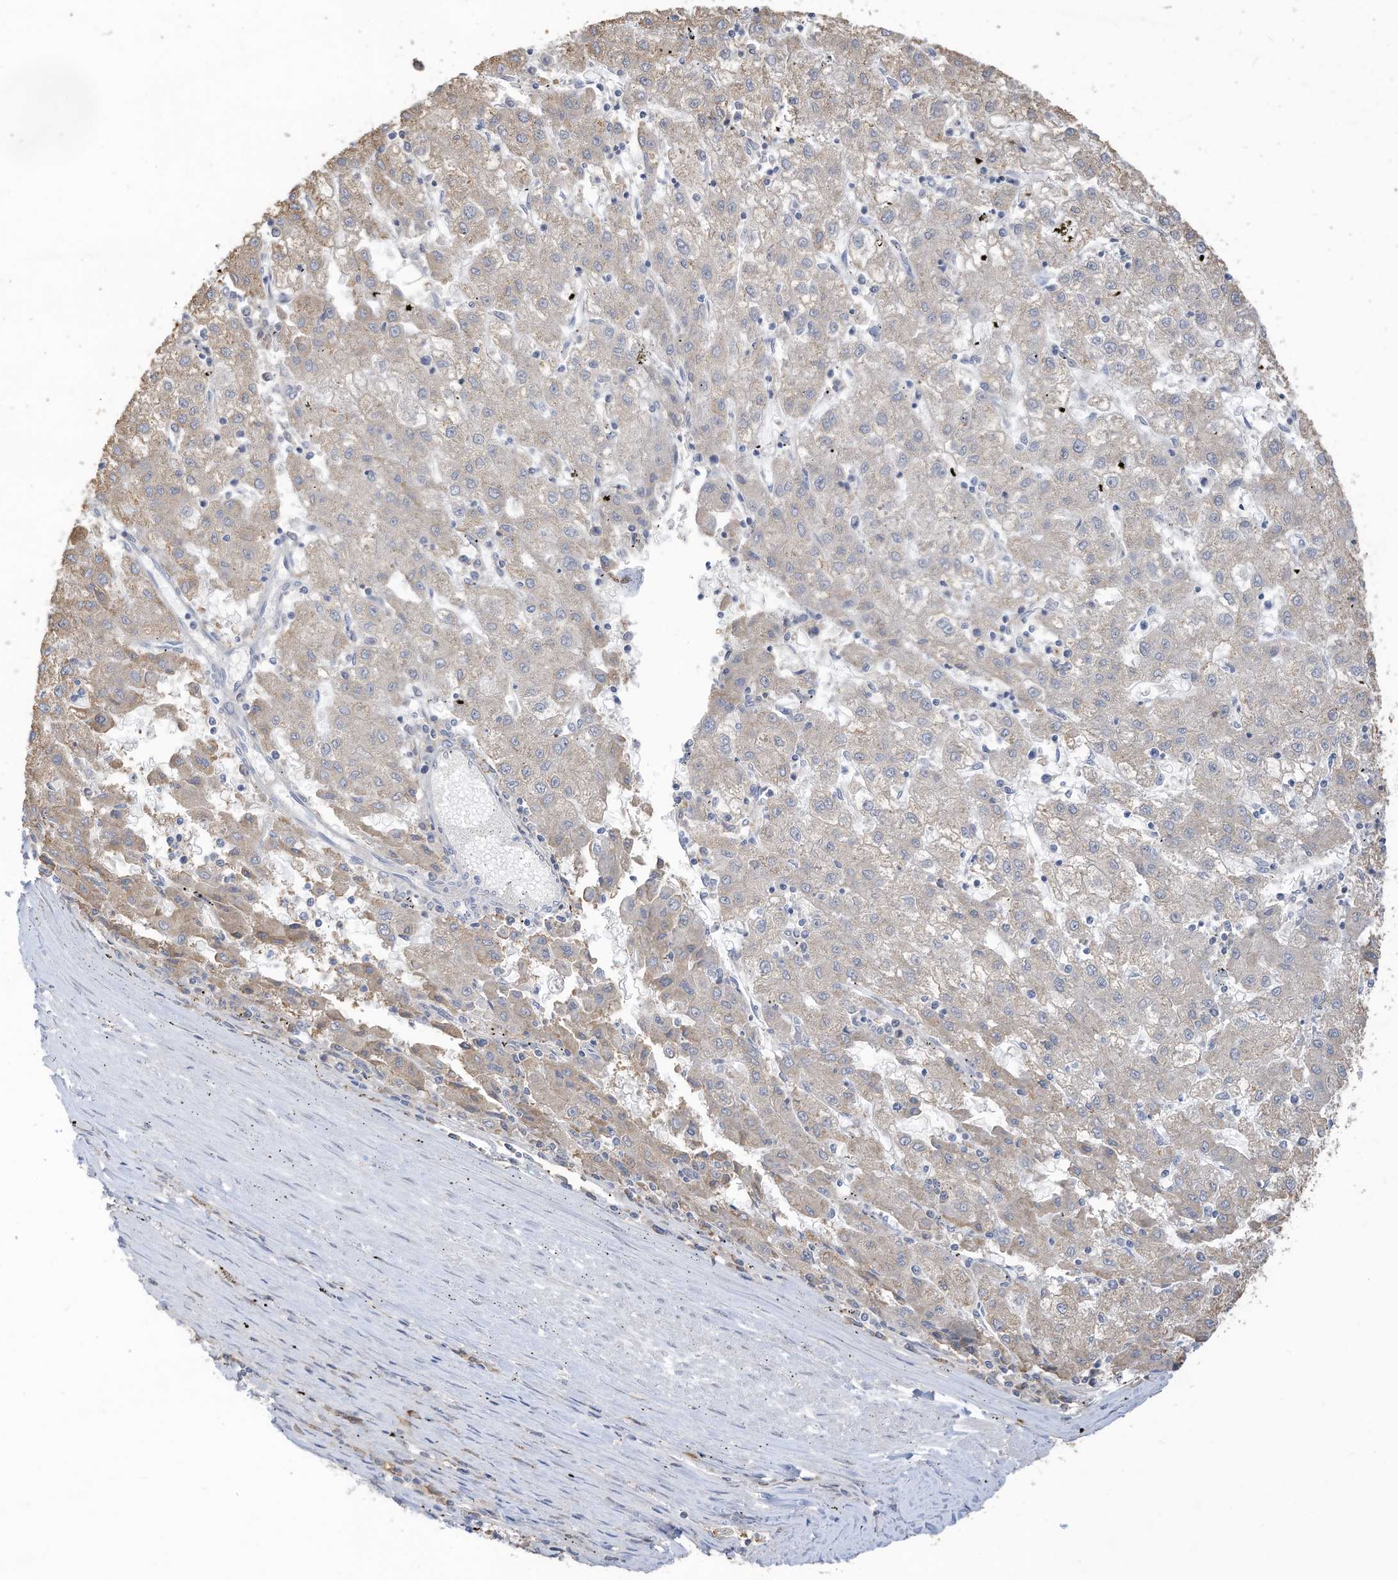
{"staining": {"intensity": "negative", "quantity": "none", "location": "none"}, "tissue": "liver cancer", "cell_type": "Tumor cells", "image_type": "cancer", "snomed": [{"axis": "morphology", "description": "Carcinoma, Hepatocellular, NOS"}, {"axis": "topography", "description": "Liver"}], "caption": "High power microscopy micrograph of an immunohistochemistry (IHC) image of hepatocellular carcinoma (liver), revealing no significant expression in tumor cells.", "gene": "SLC1A5", "patient": {"sex": "male", "age": 72}}